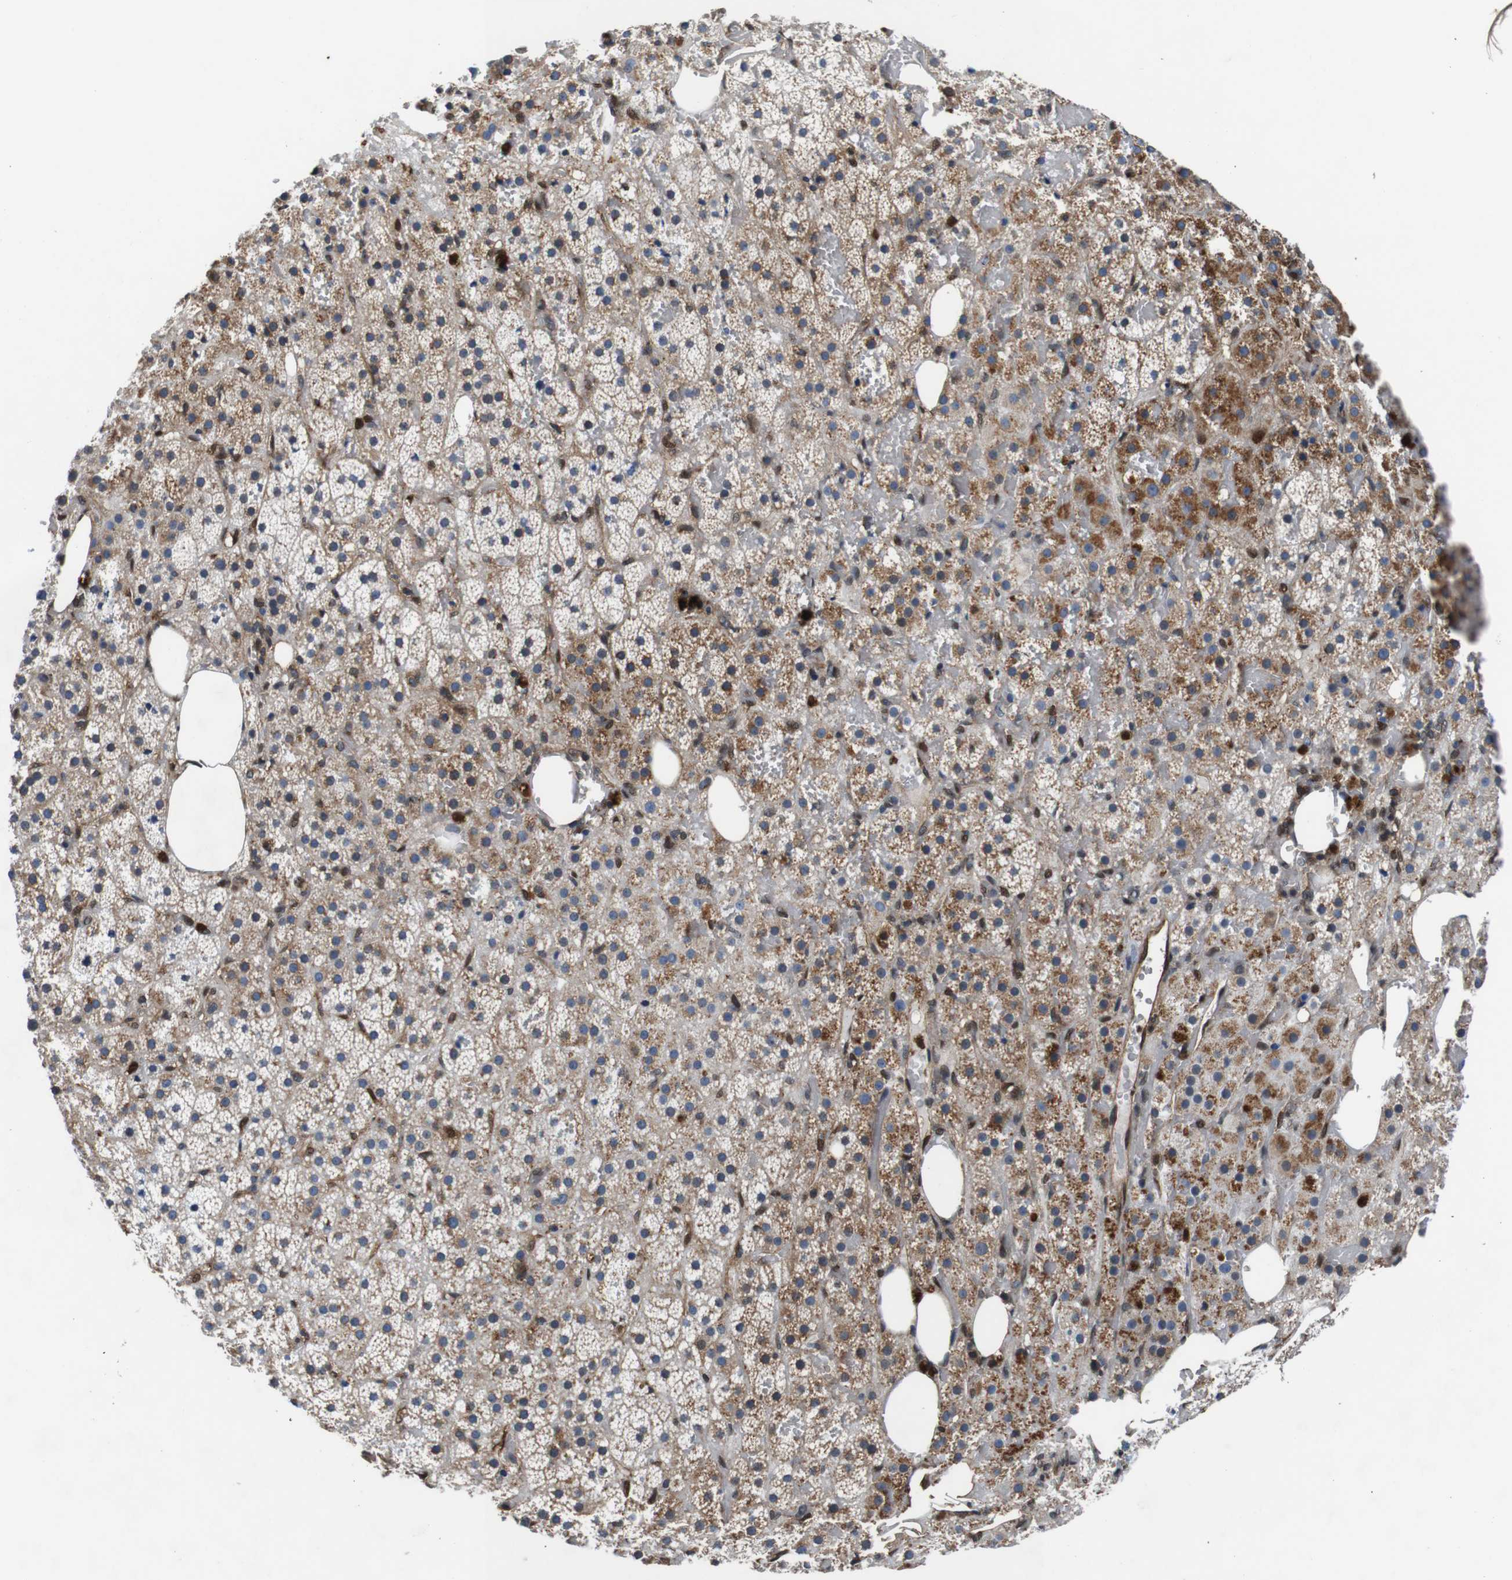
{"staining": {"intensity": "strong", "quantity": "<25%", "location": "cytoplasmic/membranous"}, "tissue": "adrenal gland", "cell_type": "Glandular cells", "image_type": "normal", "snomed": [{"axis": "morphology", "description": "Normal tissue, NOS"}, {"axis": "topography", "description": "Adrenal gland"}], "caption": "Strong cytoplasmic/membranous expression is seen in approximately <25% of glandular cells in benign adrenal gland. (Brightfield microscopy of DAB IHC at high magnification).", "gene": "ANXA1", "patient": {"sex": "female", "age": 59}}